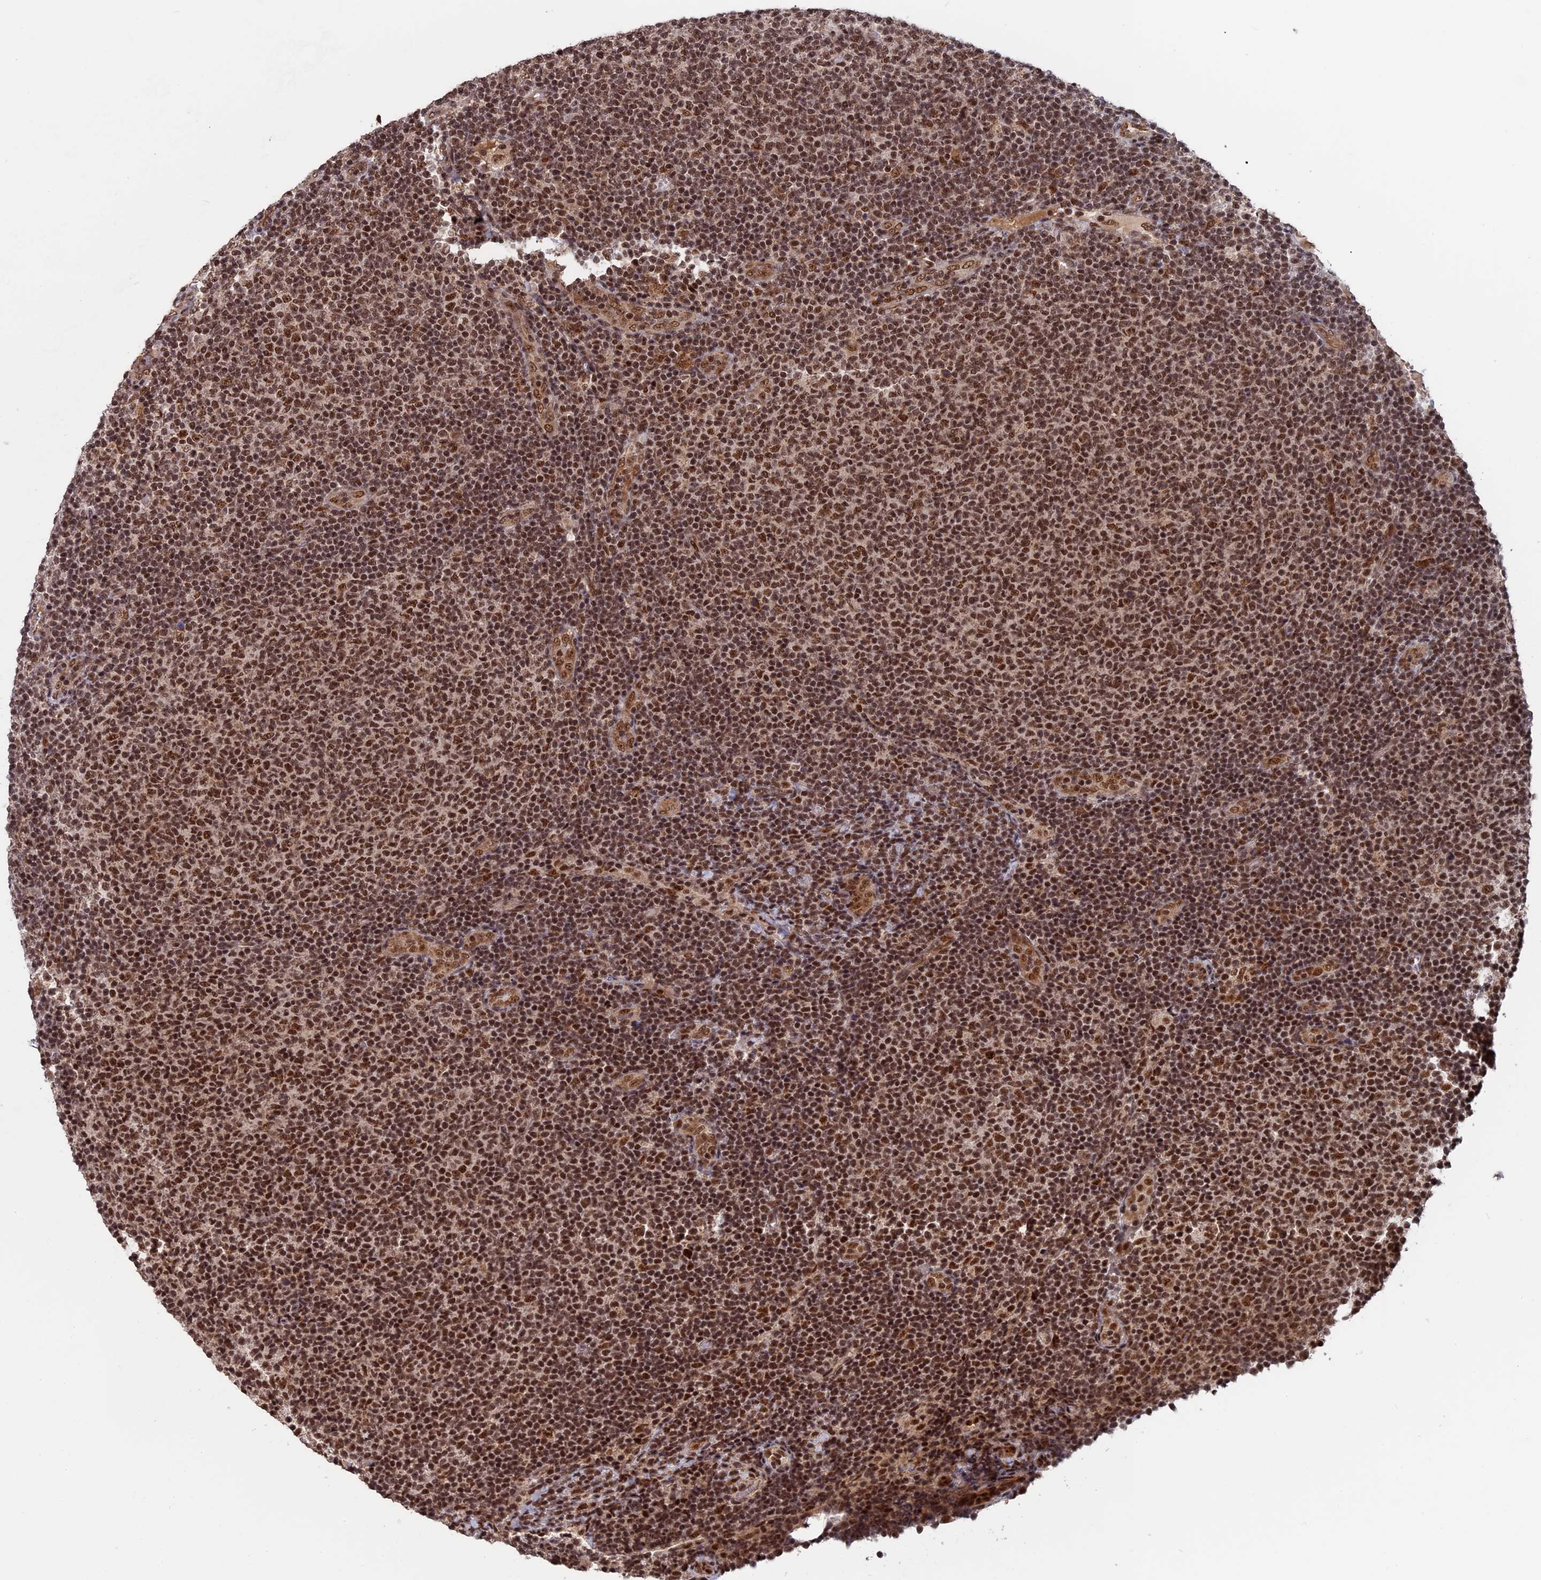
{"staining": {"intensity": "moderate", "quantity": ">75%", "location": "nuclear"}, "tissue": "lymphoma", "cell_type": "Tumor cells", "image_type": "cancer", "snomed": [{"axis": "morphology", "description": "Malignant lymphoma, non-Hodgkin's type, Low grade"}, {"axis": "topography", "description": "Lymph node"}], "caption": "A brown stain highlights moderate nuclear expression of a protein in malignant lymphoma, non-Hodgkin's type (low-grade) tumor cells.", "gene": "CACTIN", "patient": {"sex": "male", "age": 66}}